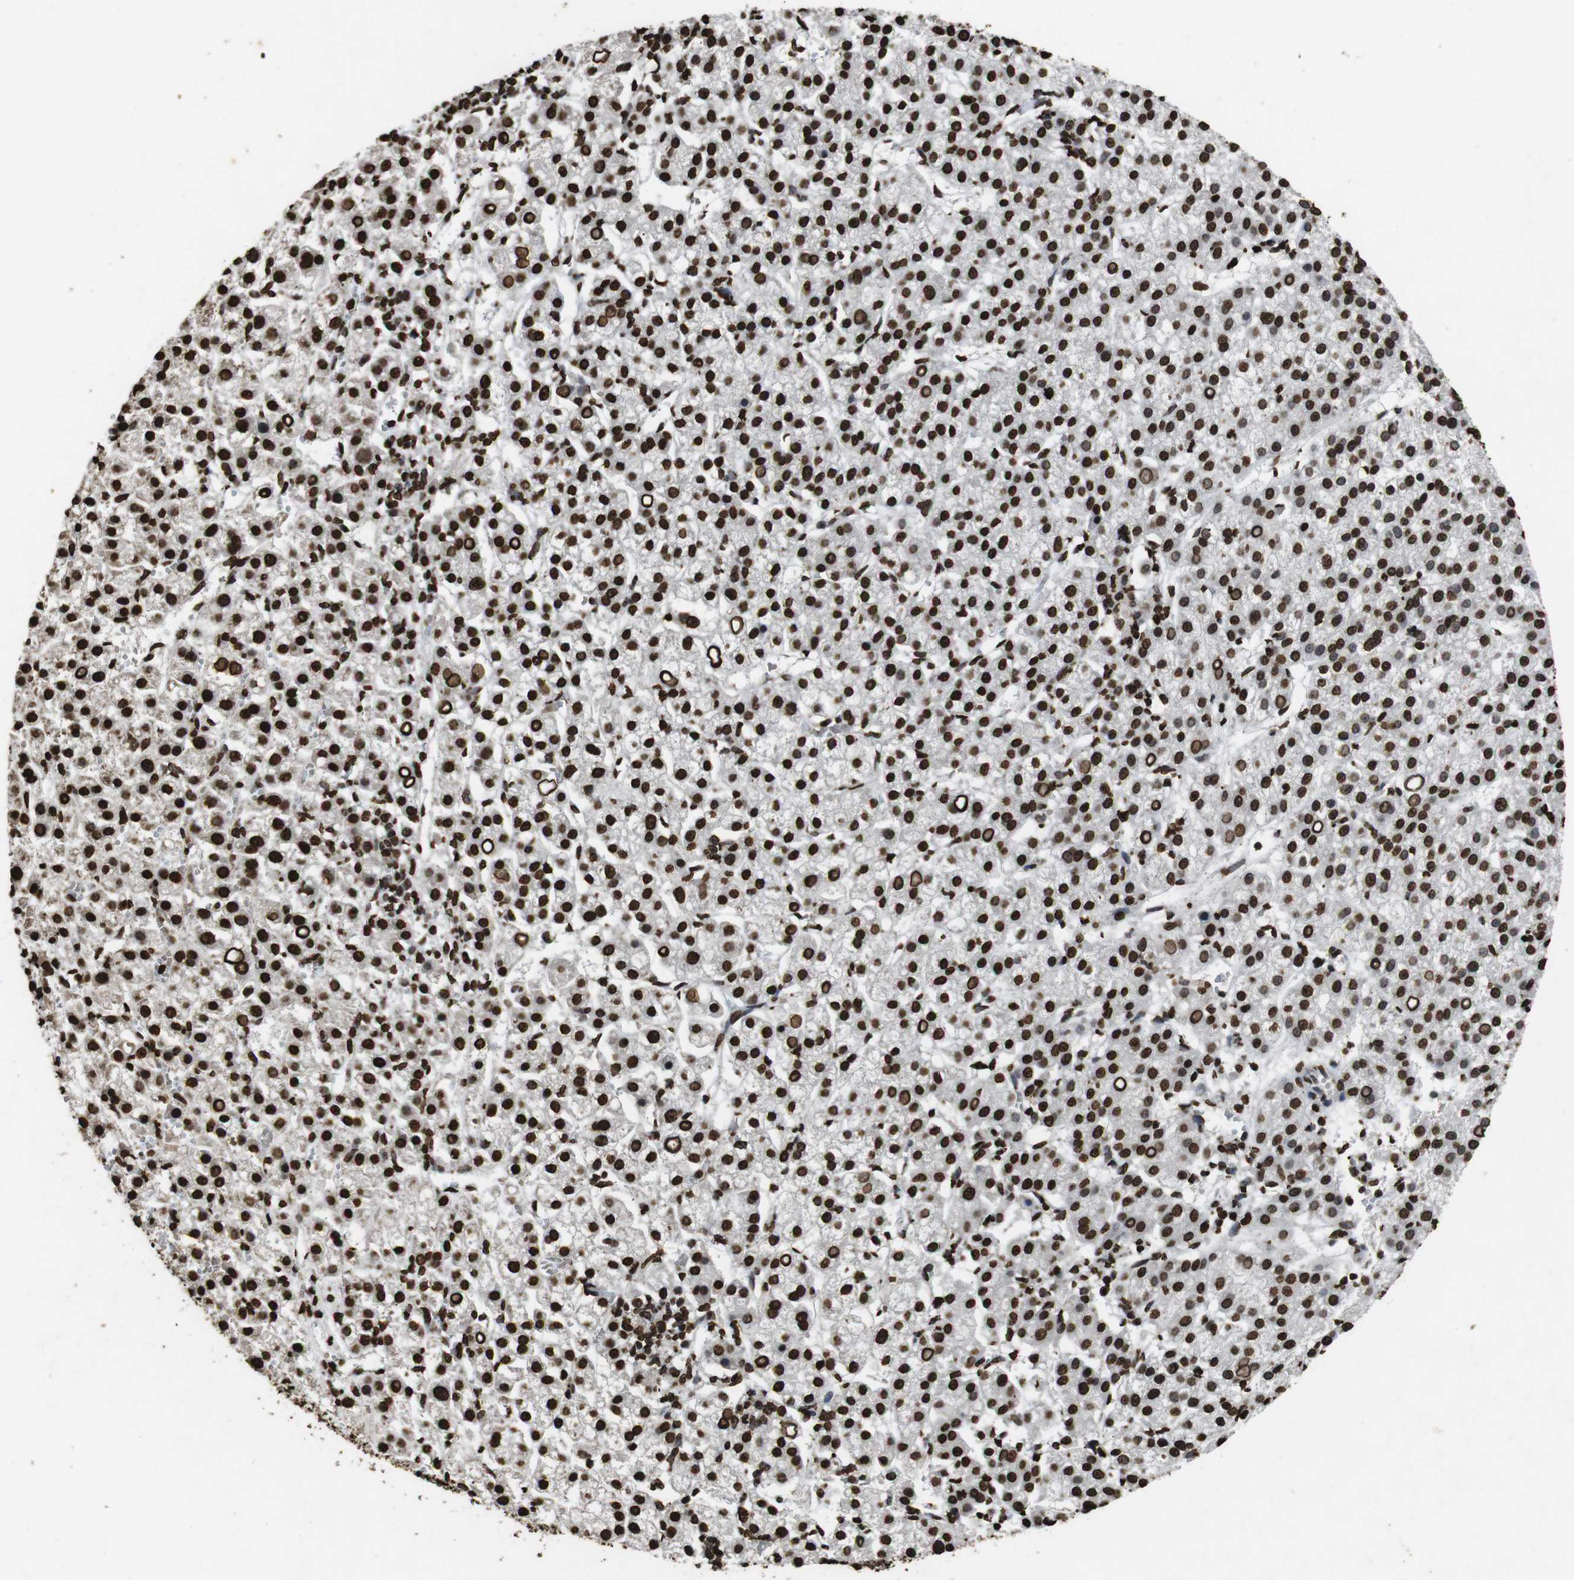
{"staining": {"intensity": "strong", "quantity": ">75%", "location": "nuclear"}, "tissue": "liver cancer", "cell_type": "Tumor cells", "image_type": "cancer", "snomed": [{"axis": "morphology", "description": "Carcinoma, Hepatocellular, NOS"}, {"axis": "topography", "description": "Liver"}], "caption": "High-power microscopy captured an immunohistochemistry (IHC) histopathology image of hepatocellular carcinoma (liver), revealing strong nuclear staining in about >75% of tumor cells. The staining is performed using DAB (3,3'-diaminobenzidine) brown chromogen to label protein expression. The nuclei are counter-stained blue using hematoxylin.", "gene": "MDM2", "patient": {"sex": "female", "age": 58}}